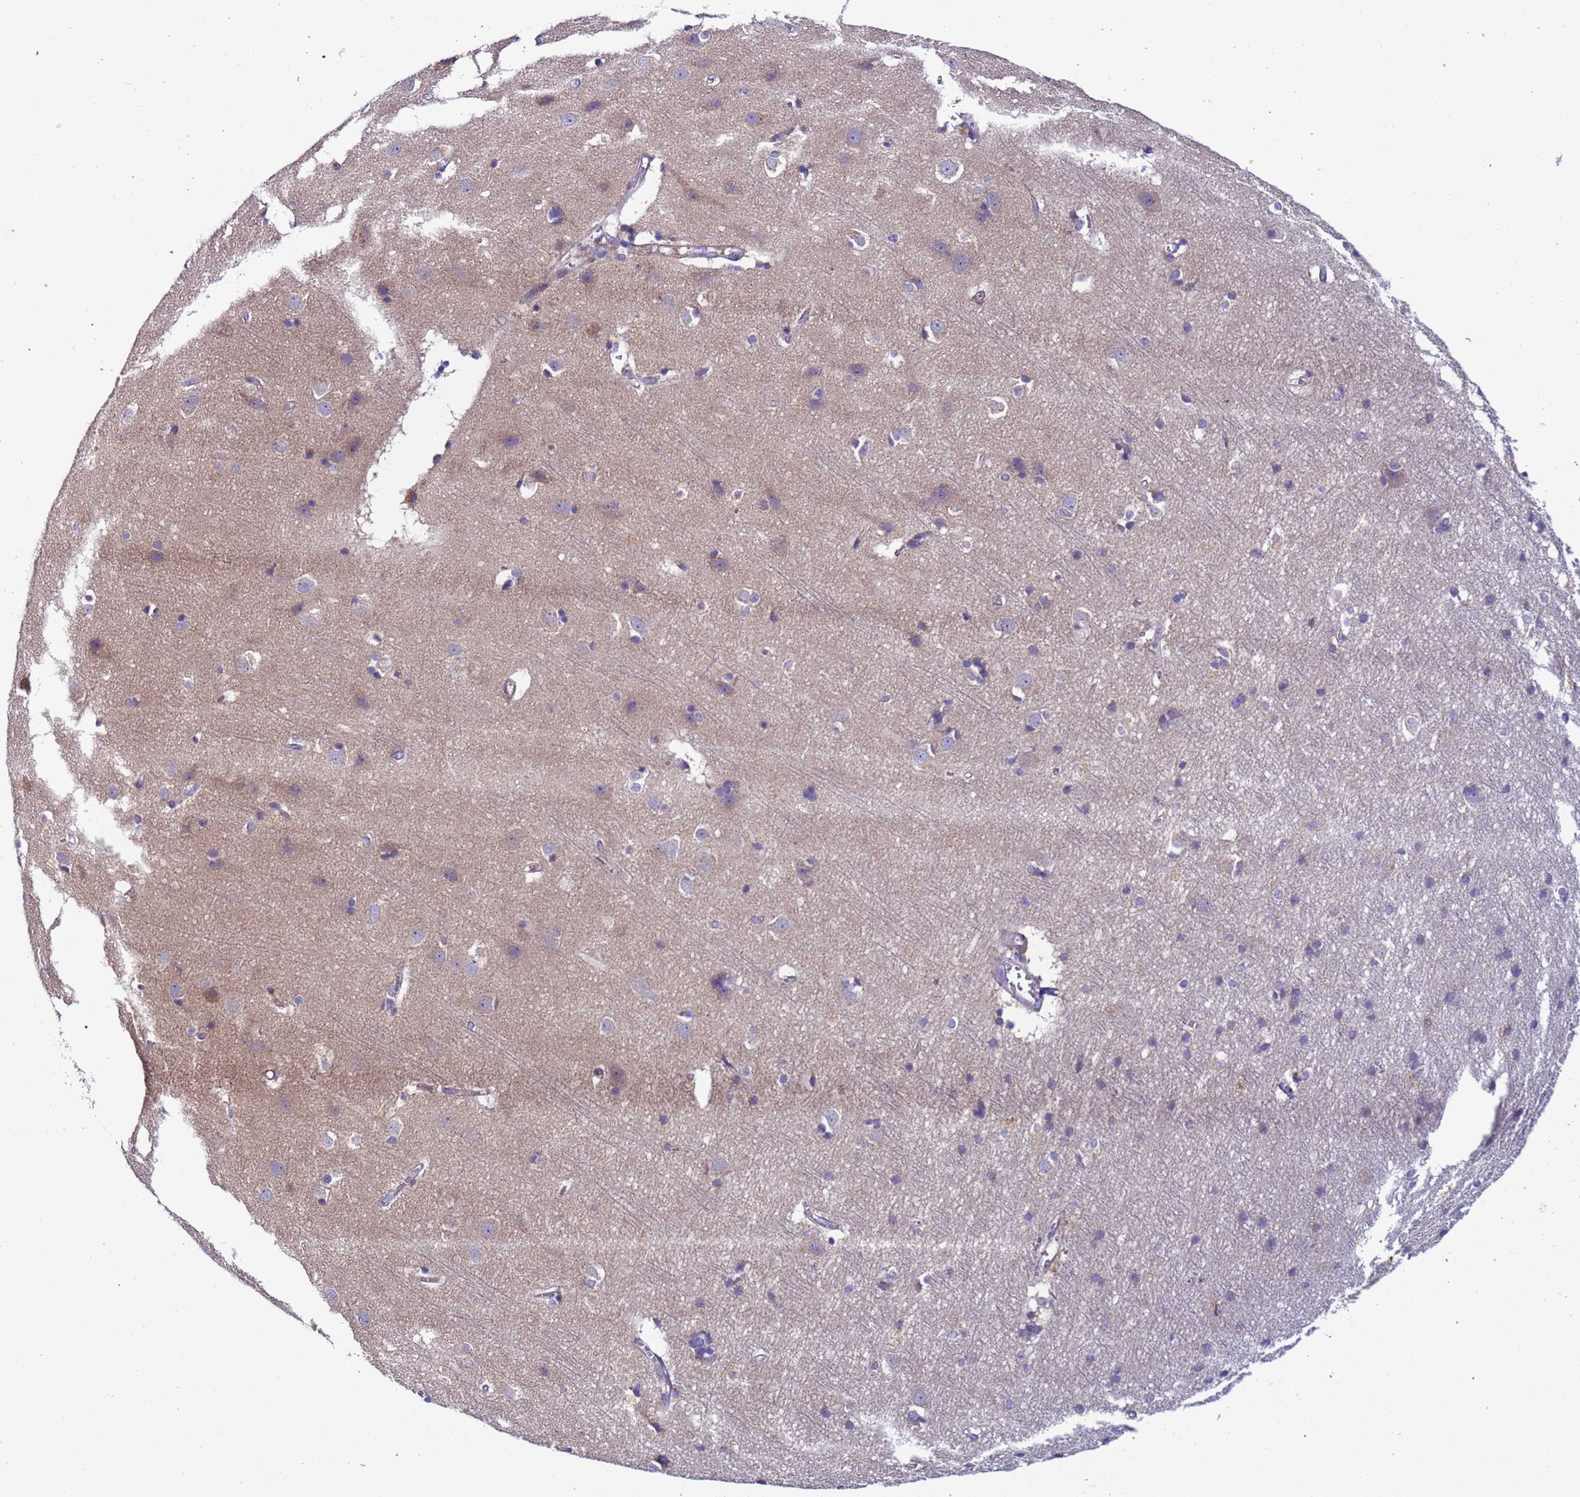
{"staining": {"intensity": "moderate", "quantity": "<25%", "location": "cytoplasmic/membranous"}, "tissue": "cerebral cortex", "cell_type": "Endothelial cells", "image_type": "normal", "snomed": [{"axis": "morphology", "description": "Normal tissue, NOS"}, {"axis": "topography", "description": "Cerebral cortex"}], "caption": "A low amount of moderate cytoplasmic/membranous expression is identified in approximately <25% of endothelial cells in benign cerebral cortex. The staining is performed using DAB brown chromogen to label protein expression. The nuclei are counter-stained blue using hematoxylin.", "gene": "TMEM126A", "patient": {"sex": "male", "age": 54}}